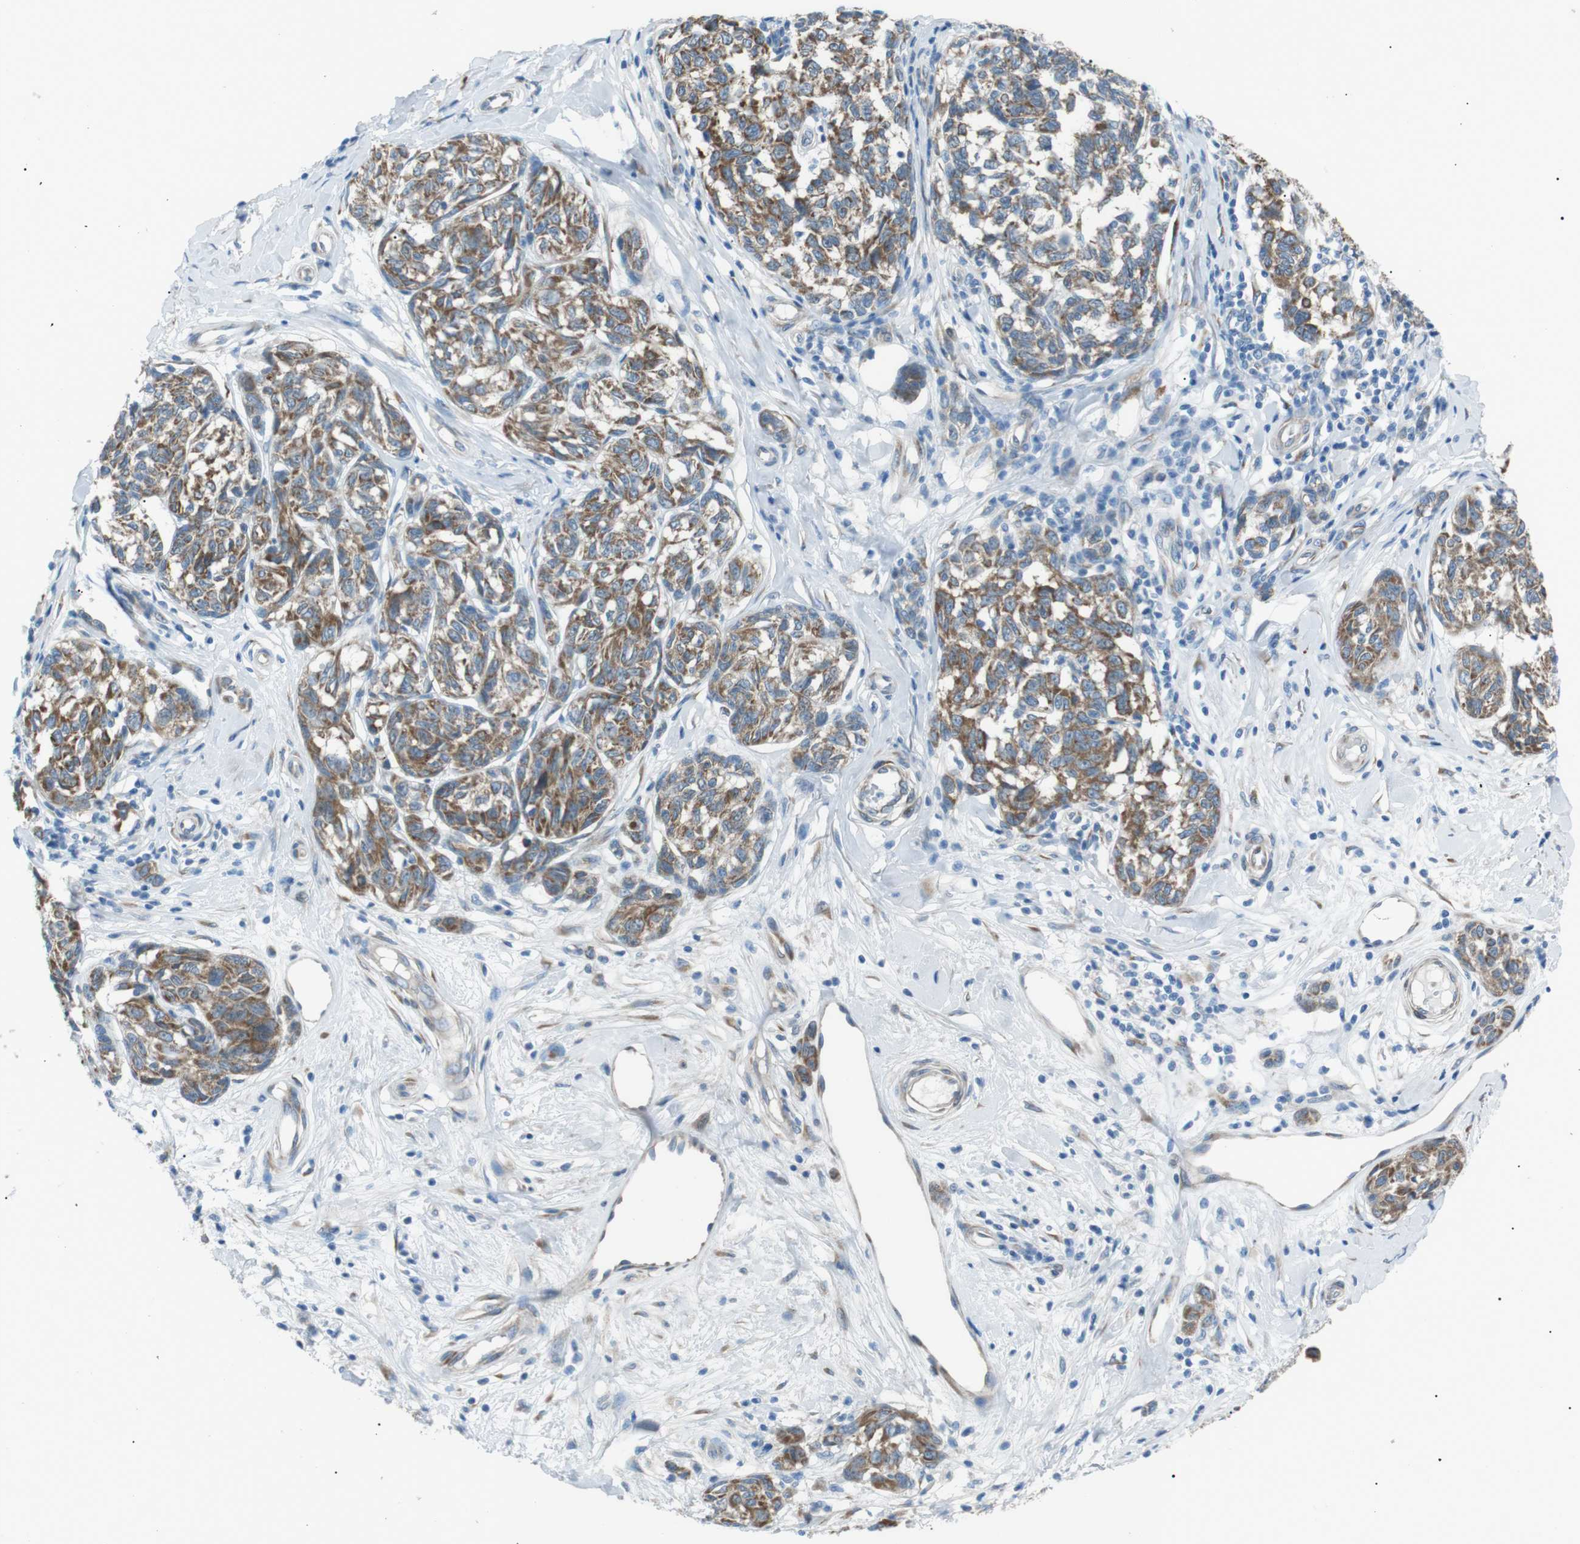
{"staining": {"intensity": "moderate", "quantity": ">75%", "location": "cytoplasmic/membranous"}, "tissue": "melanoma", "cell_type": "Tumor cells", "image_type": "cancer", "snomed": [{"axis": "morphology", "description": "Malignant melanoma, NOS"}, {"axis": "topography", "description": "Skin"}], "caption": "This photomicrograph displays immunohistochemistry (IHC) staining of melanoma, with medium moderate cytoplasmic/membranous positivity in approximately >75% of tumor cells.", "gene": "MTARC2", "patient": {"sex": "female", "age": 64}}